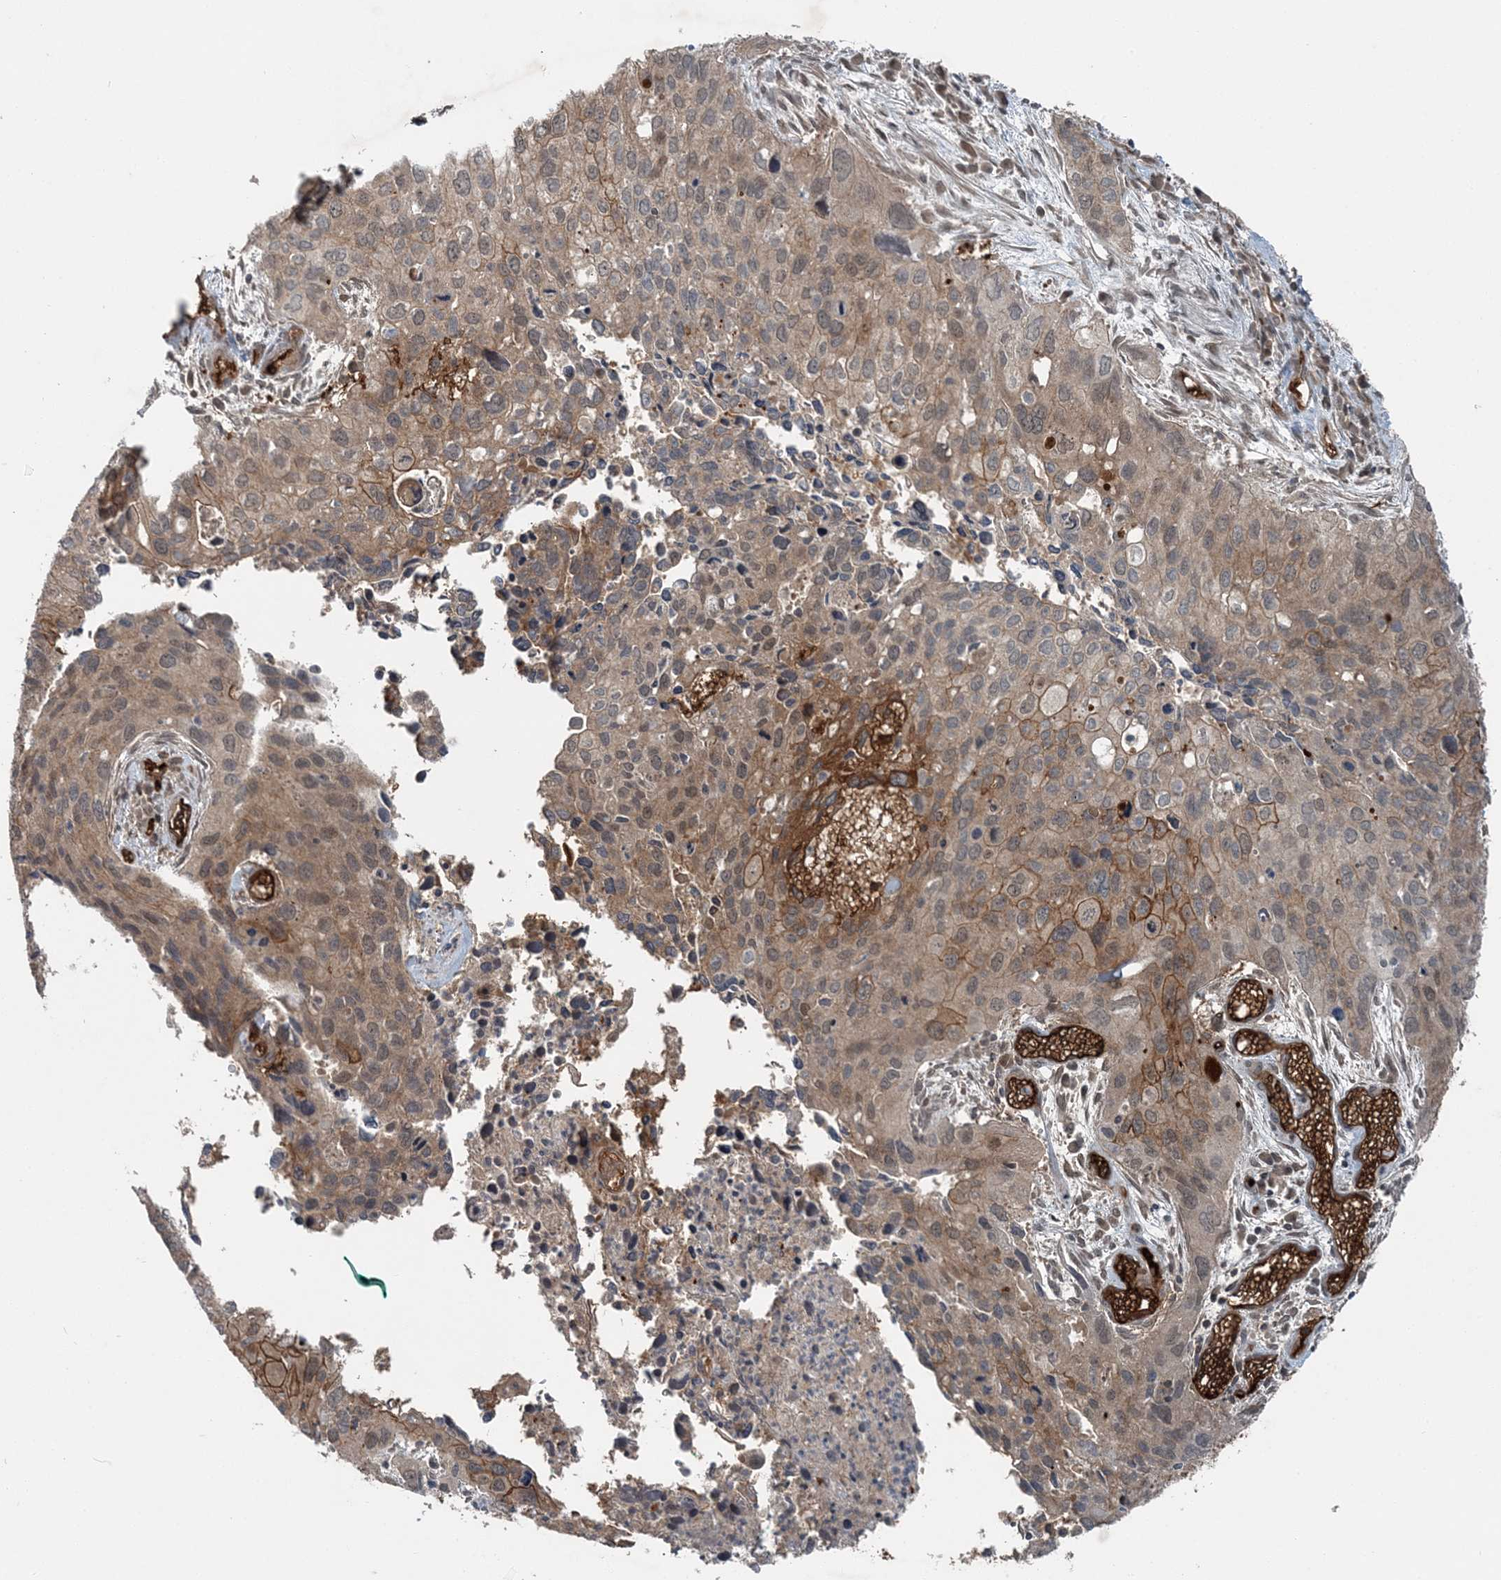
{"staining": {"intensity": "moderate", "quantity": "25%-75%", "location": "cytoplasmic/membranous"}, "tissue": "cervical cancer", "cell_type": "Tumor cells", "image_type": "cancer", "snomed": [{"axis": "morphology", "description": "Squamous cell carcinoma, NOS"}, {"axis": "topography", "description": "Cervix"}], "caption": "This photomicrograph displays squamous cell carcinoma (cervical) stained with immunohistochemistry to label a protein in brown. The cytoplasmic/membranous of tumor cells show moderate positivity for the protein. Nuclei are counter-stained blue.", "gene": "FBXL17", "patient": {"sex": "female", "age": 55}}